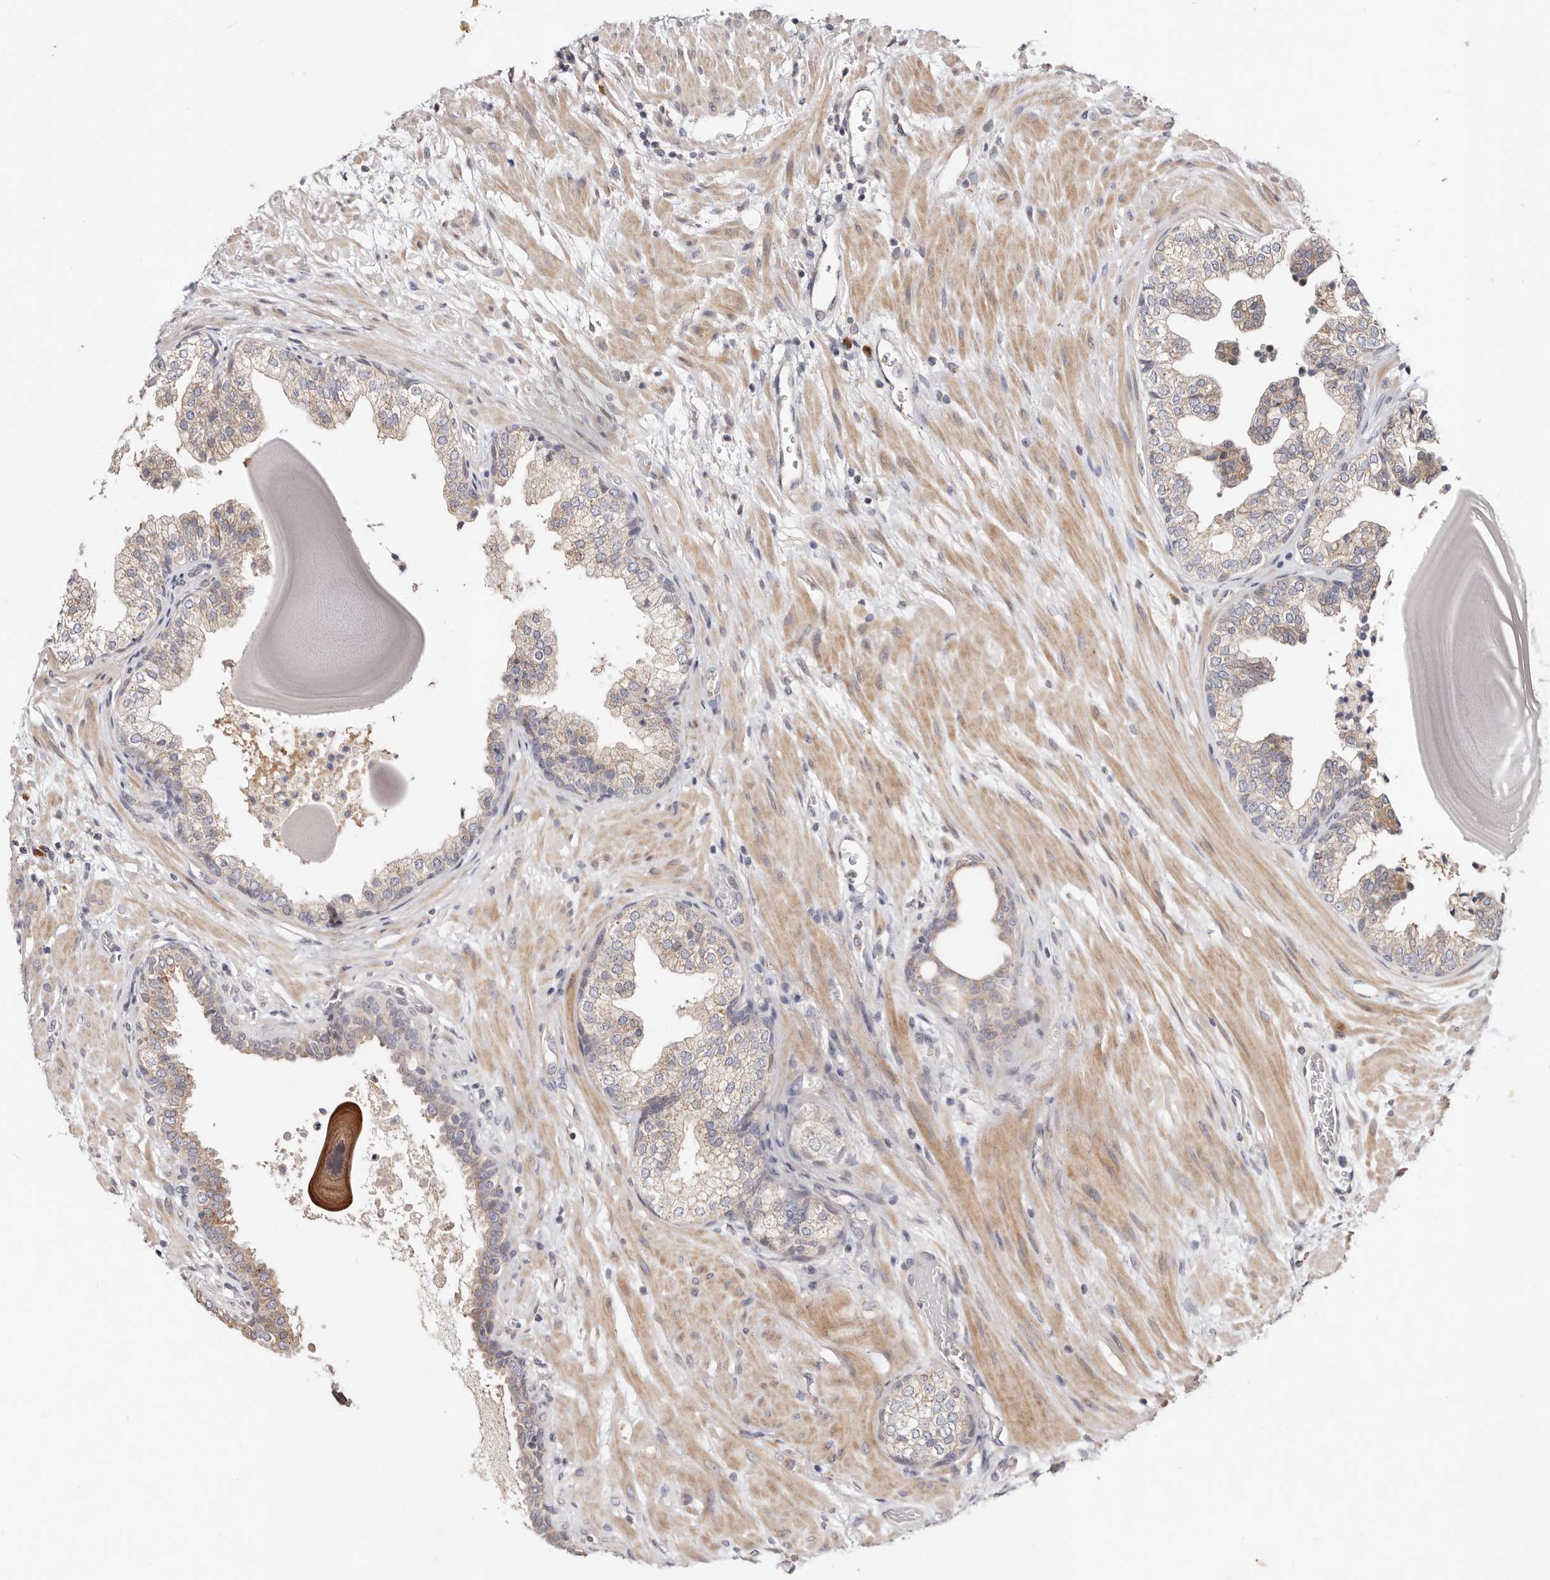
{"staining": {"intensity": "weak", "quantity": "25%-75%", "location": "cytoplasmic/membranous"}, "tissue": "prostate", "cell_type": "Glandular cells", "image_type": "normal", "snomed": [{"axis": "morphology", "description": "Normal tissue, NOS"}, {"axis": "topography", "description": "Prostate"}], "caption": "A low amount of weak cytoplasmic/membranous positivity is identified in about 25%-75% of glandular cells in unremarkable prostate. (Brightfield microscopy of DAB IHC at high magnification).", "gene": "USP33", "patient": {"sex": "male", "age": 48}}